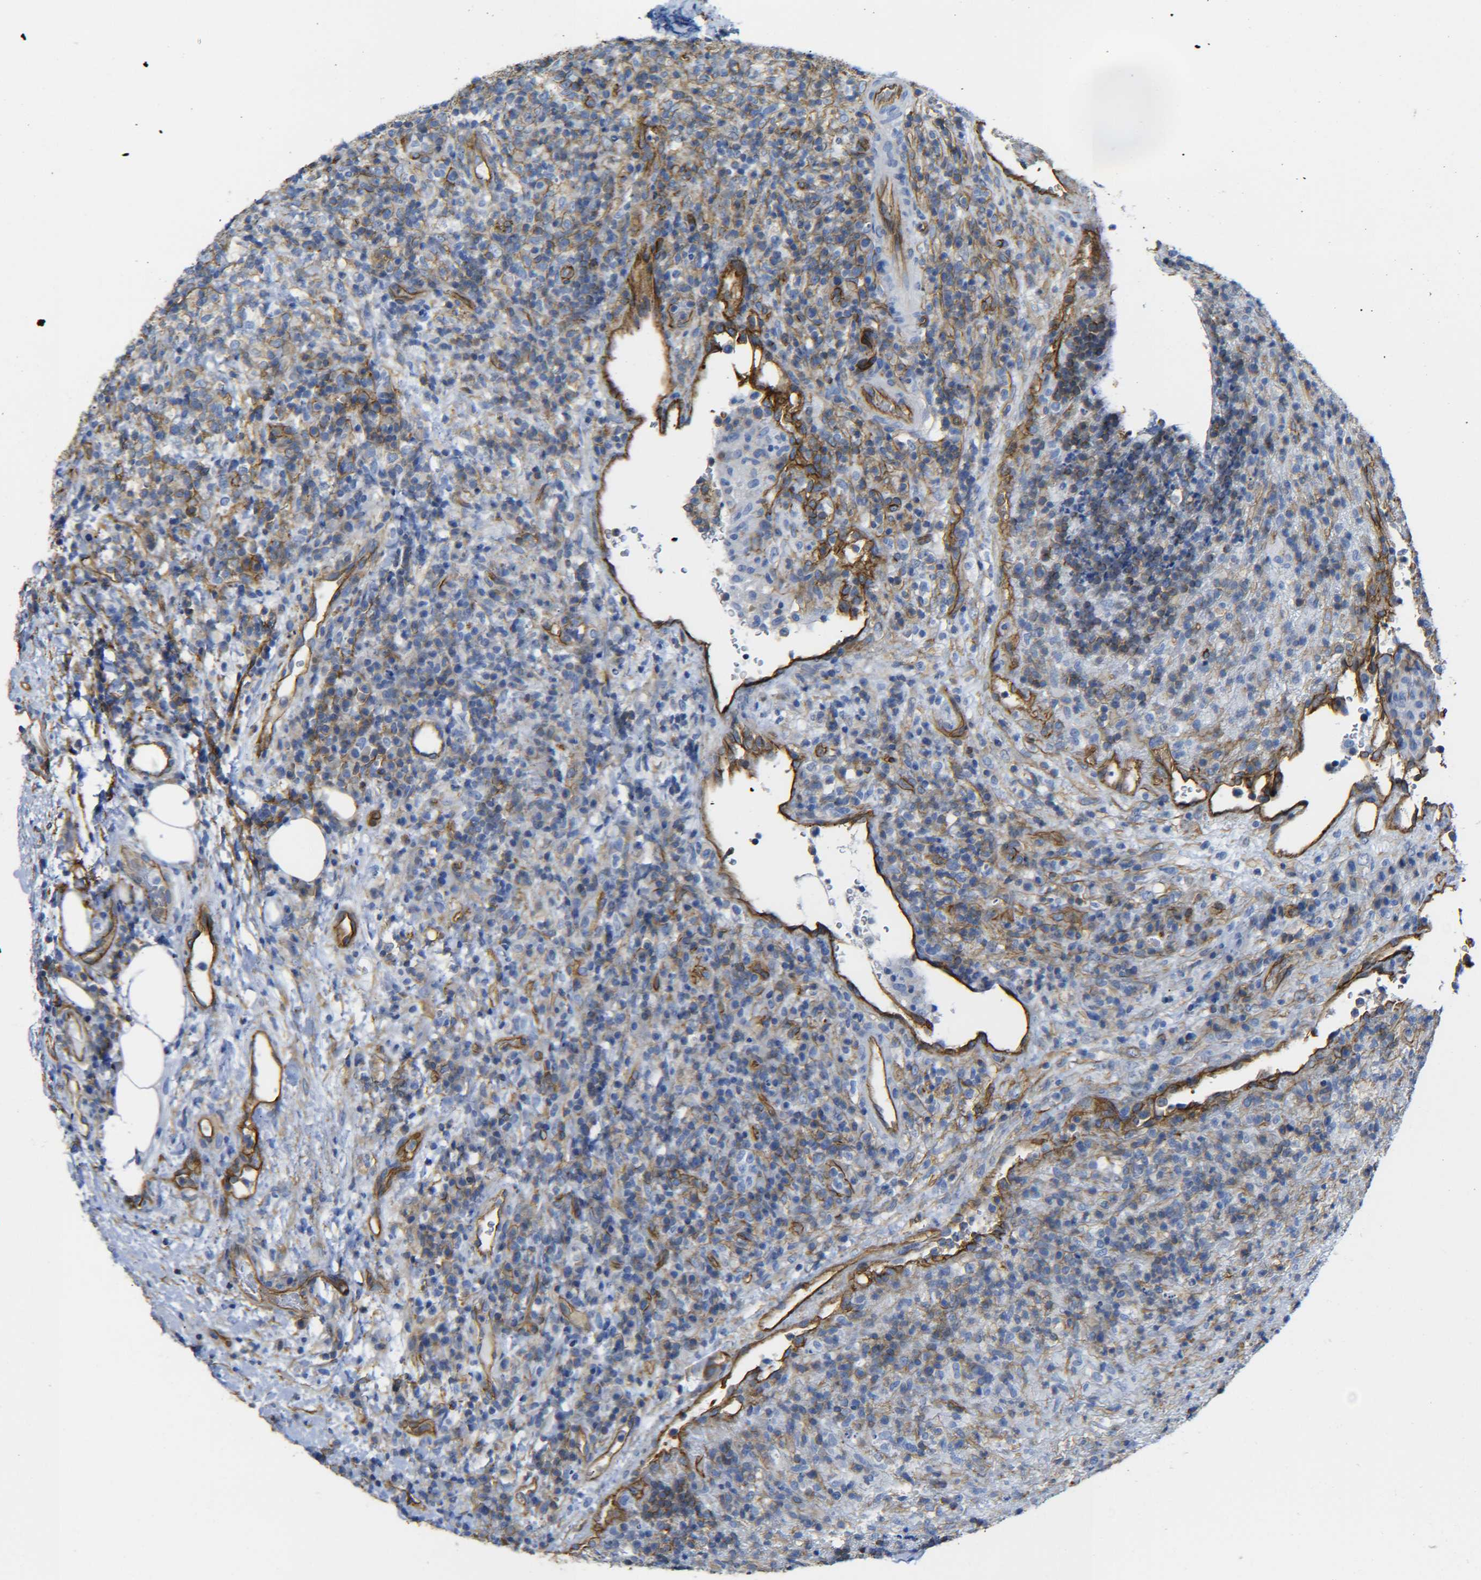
{"staining": {"intensity": "negative", "quantity": "none", "location": "none"}, "tissue": "lymphoma", "cell_type": "Tumor cells", "image_type": "cancer", "snomed": [{"axis": "morphology", "description": "Malignant lymphoma, non-Hodgkin's type, High grade"}, {"axis": "topography", "description": "Lymph node"}], "caption": "DAB immunohistochemical staining of lymphoma reveals no significant staining in tumor cells.", "gene": "SPTBN1", "patient": {"sex": "female", "age": 76}}